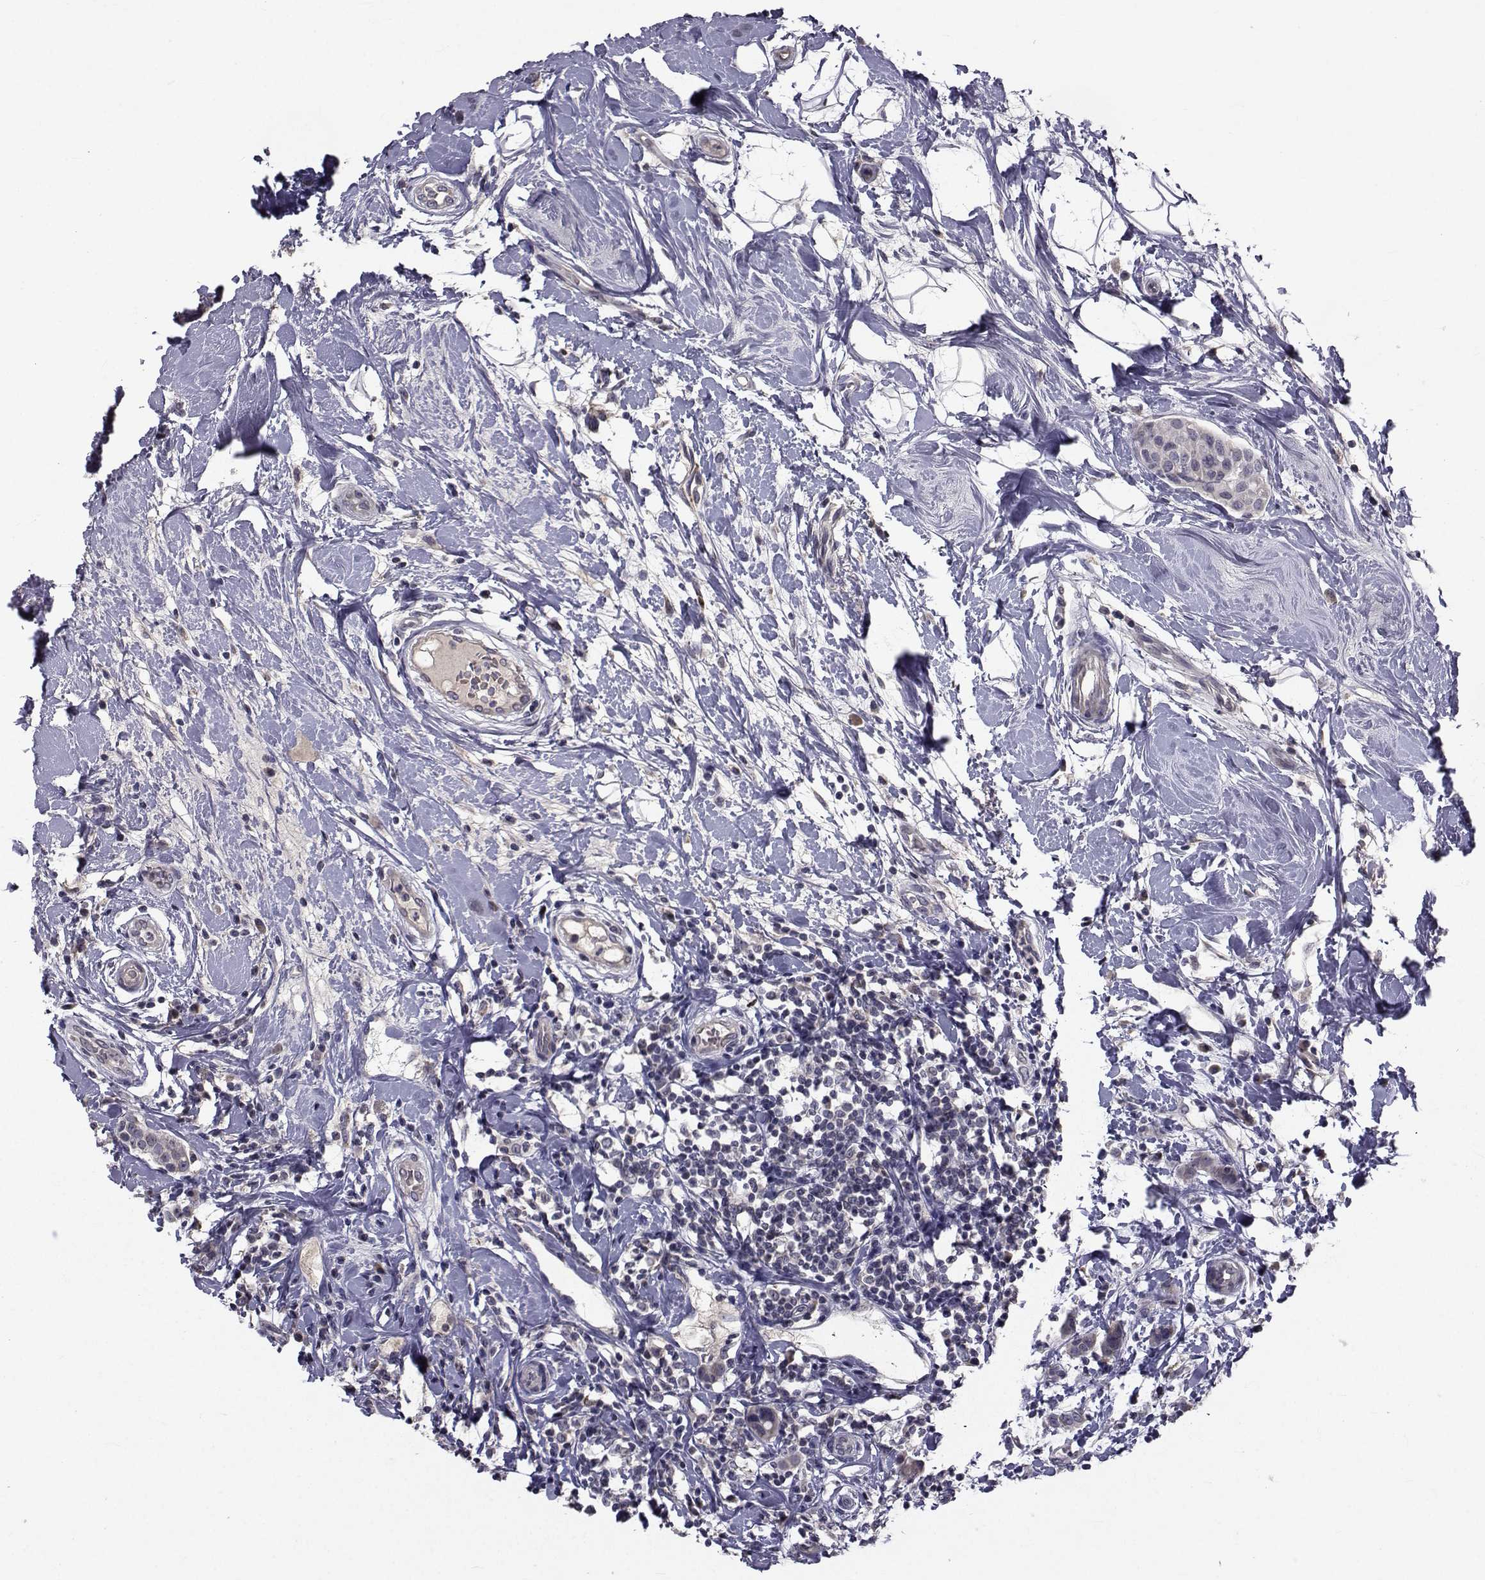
{"staining": {"intensity": "negative", "quantity": "none", "location": "none"}, "tissue": "breast cancer", "cell_type": "Tumor cells", "image_type": "cancer", "snomed": [{"axis": "morphology", "description": "Duct carcinoma"}, {"axis": "topography", "description": "Breast"}], "caption": "High magnification brightfield microscopy of intraductal carcinoma (breast) stained with DAB (3,3'-diaminobenzidine) (brown) and counterstained with hematoxylin (blue): tumor cells show no significant positivity.", "gene": "FDXR", "patient": {"sex": "female", "age": 27}}